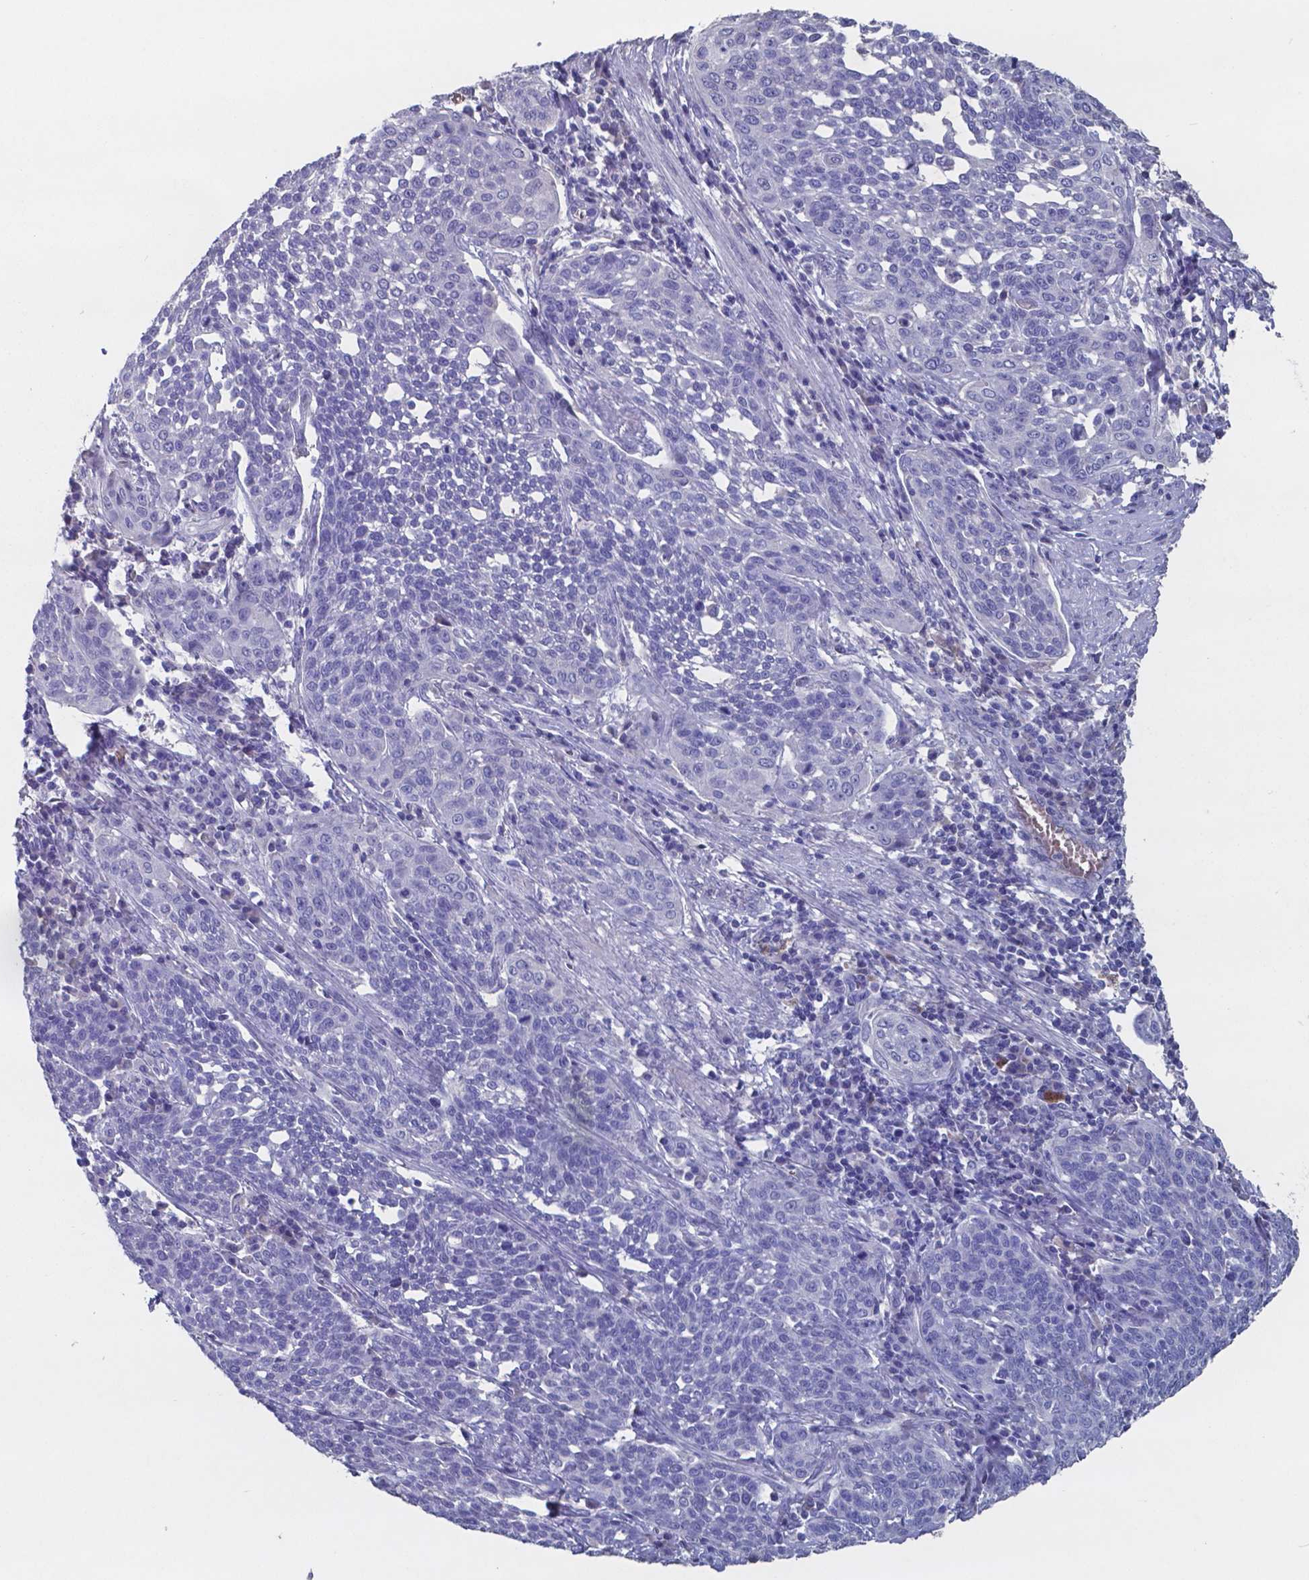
{"staining": {"intensity": "negative", "quantity": "none", "location": "none"}, "tissue": "cervical cancer", "cell_type": "Tumor cells", "image_type": "cancer", "snomed": [{"axis": "morphology", "description": "Squamous cell carcinoma, NOS"}, {"axis": "topography", "description": "Cervix"}], "caption": "High power microscopy photomicrograph of an immunohistochemistry image of cervical squamous cell carcinoma, revealing no significant staining in tumor cells. The staining is performed using DAB (3,3'-diaminobenzidine) brown chromogen with nuclei counter-stained in using hematoxylin.", "gene": "TTR", "patient": {"sex": "female", "age": 34}}